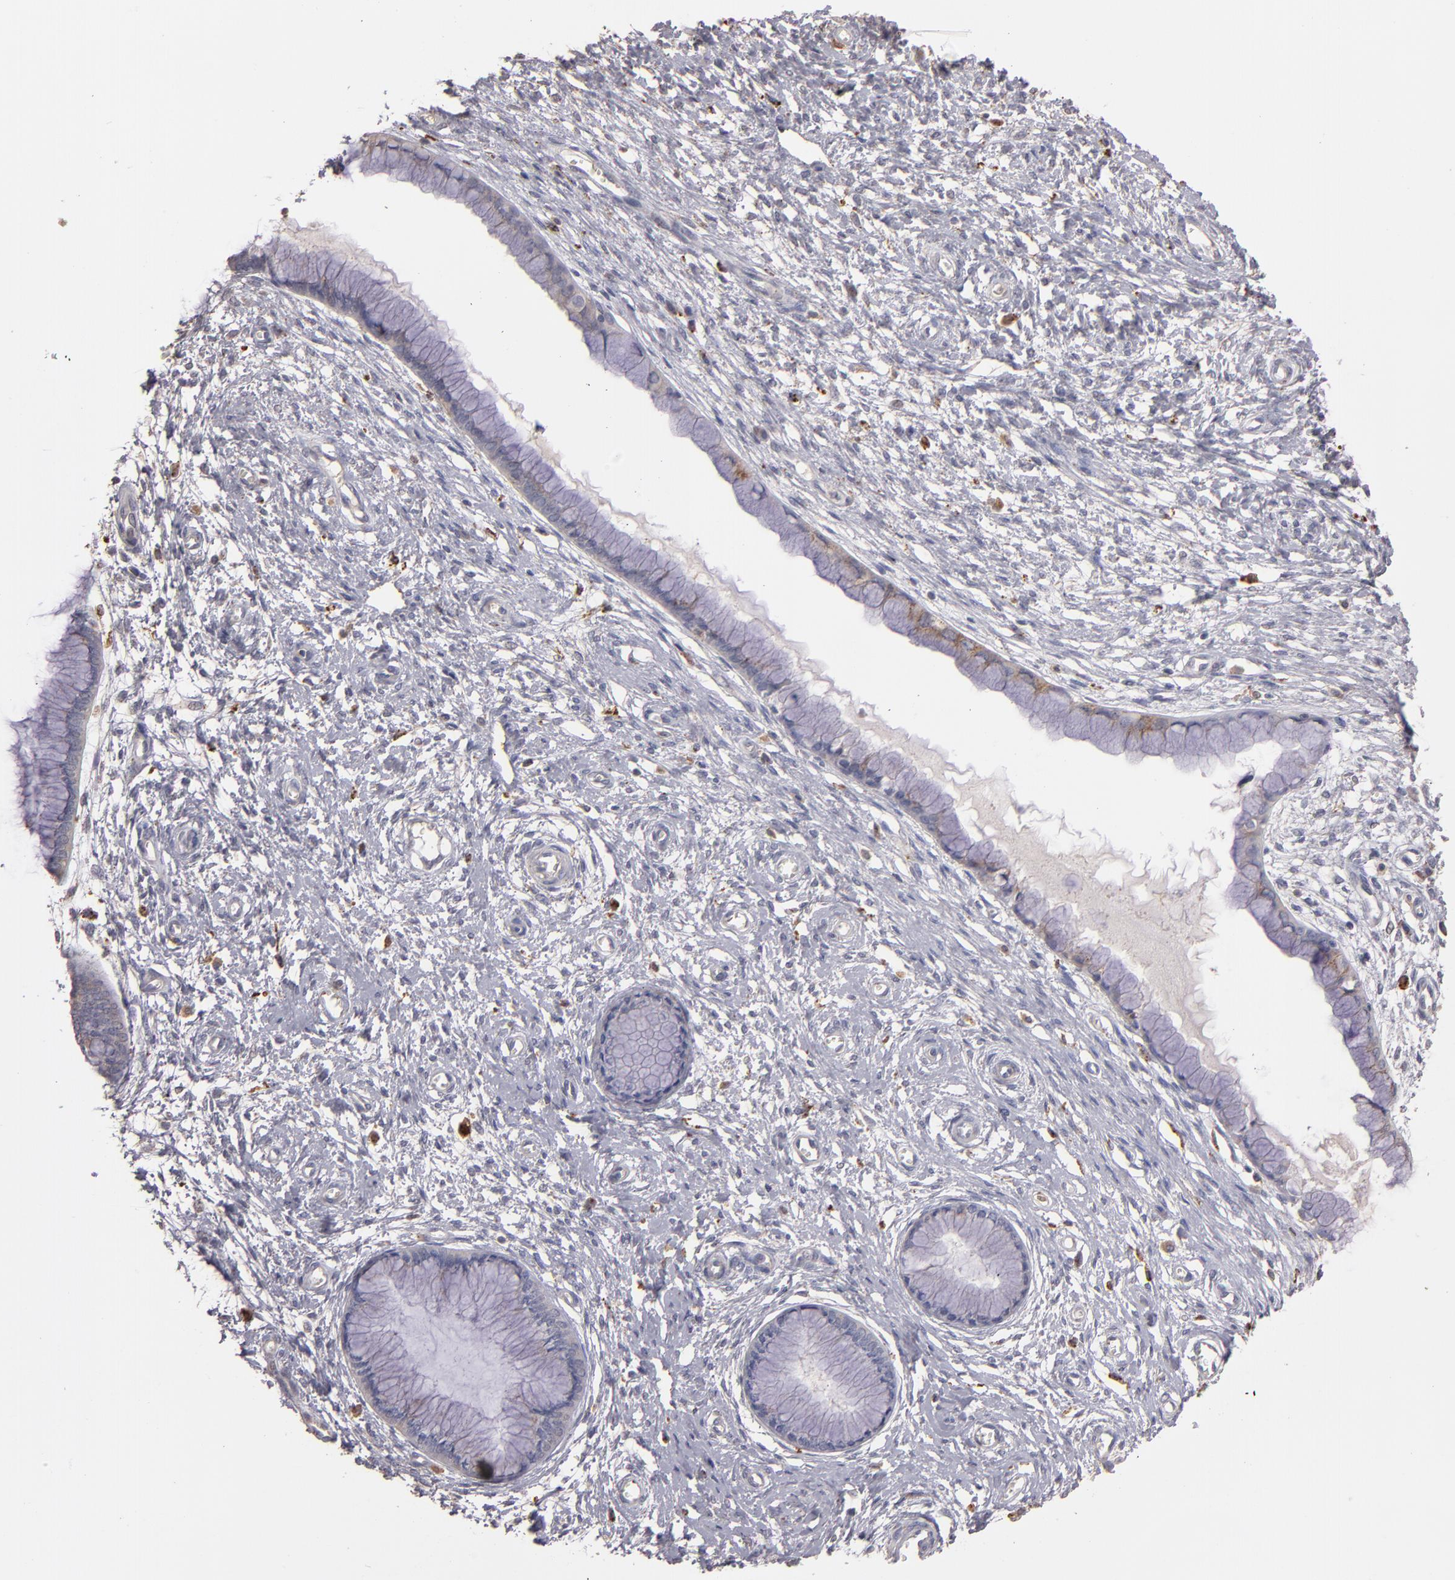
{"staining": {"intensity": "moderate", "quantity": "25%-75%", "location": "cytoplasmic/membranous"}, "tissue": "cervix", "cell_type": "Glandular cells", "image_type": "normal", "snomed": [{"axis": "morphology", "description": "Normal tissue, NOS"}, {"axis": "topography", "description": "Cervix"}], "caption": "Immunohistochemical staining of unremarkable cervix demonstrates 25%-75% levels of moderate cytoplasmic/membranous protein staining in approximately 25%-75% of glandular cells.", "gene": "TRAF1", "patient": {"sex": "female", "age": 55}}